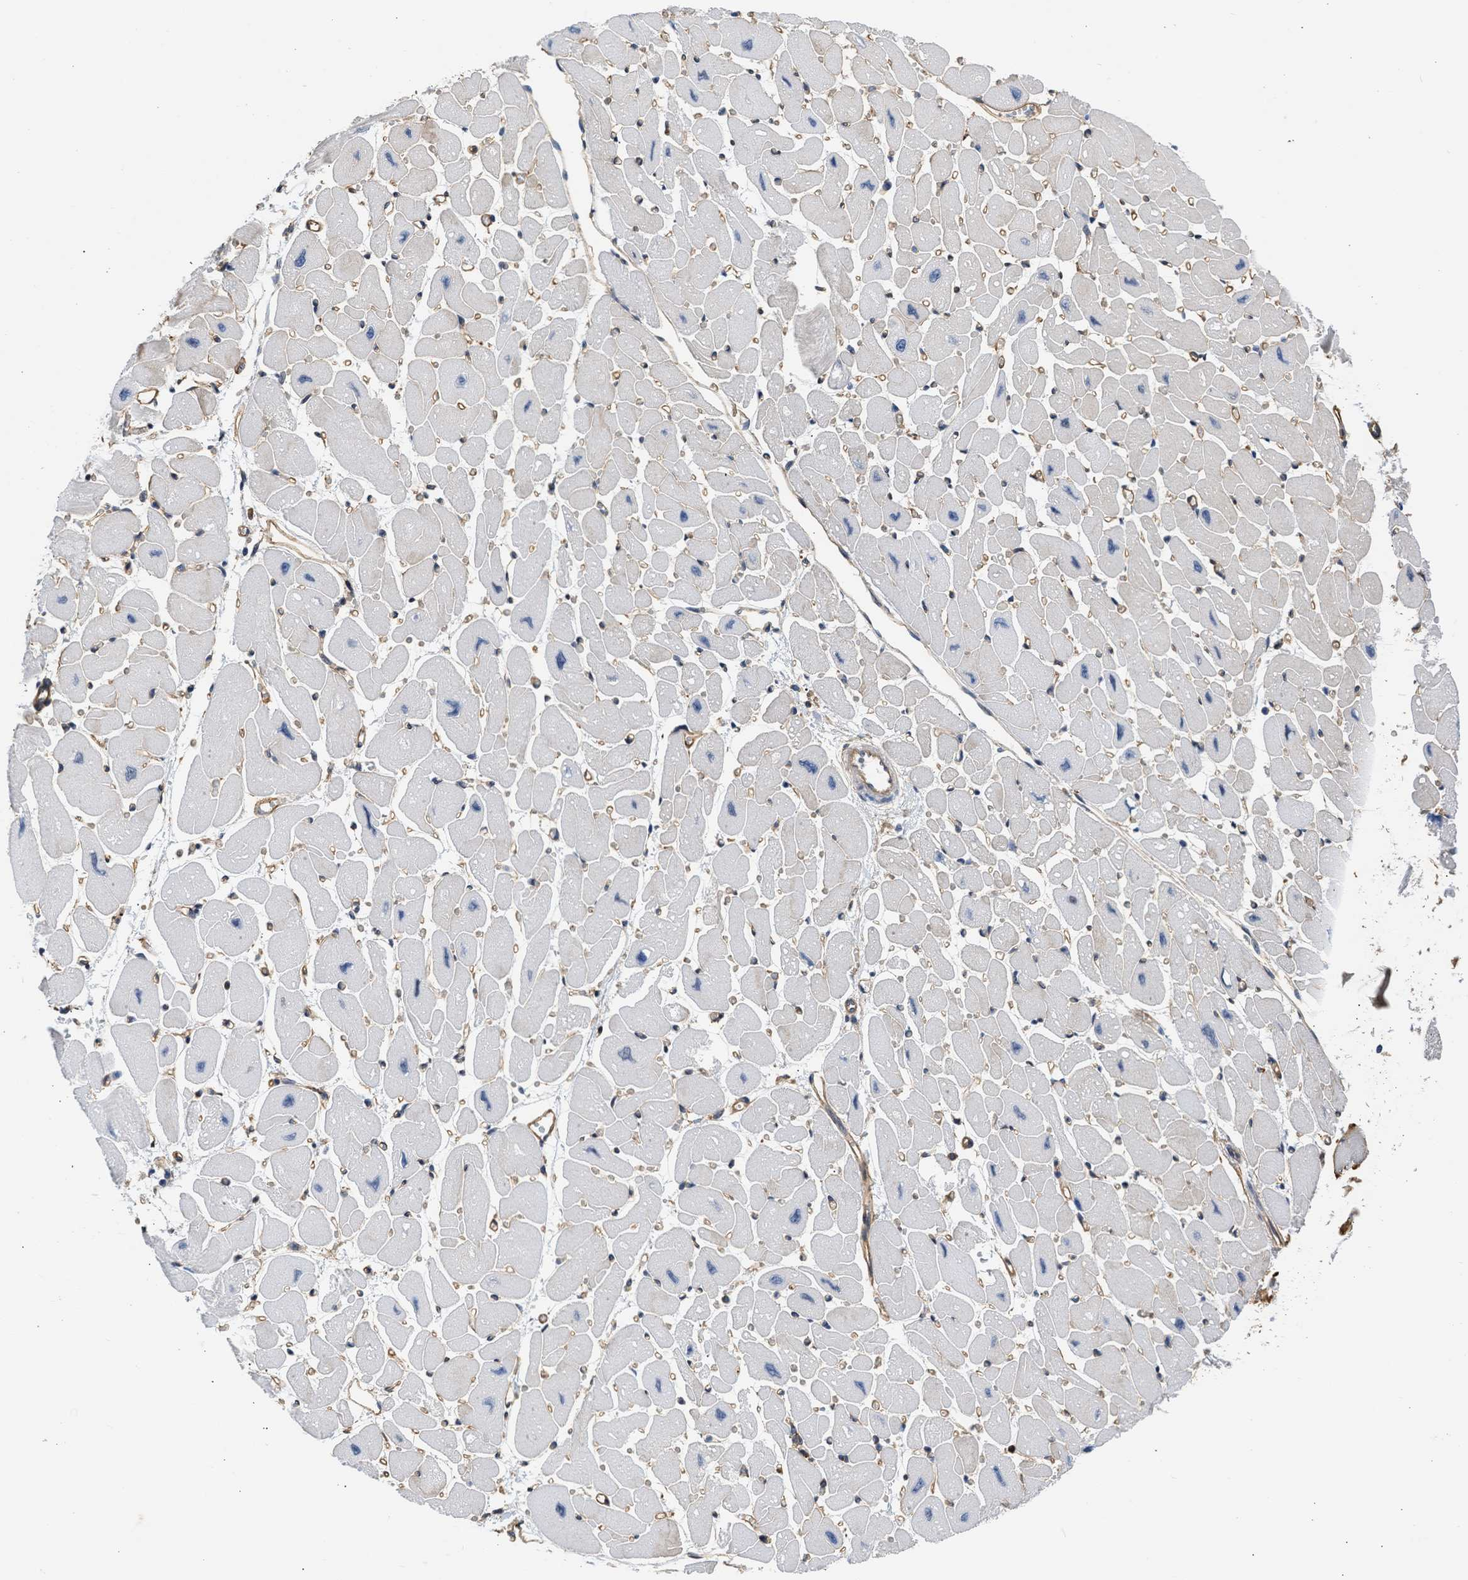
{"staining": {"intensity": "weak", "quantity": ">75%", "location": "cytoplasmic/membranous"}, "tissue": "heart muscle", "cell_type": "Cardiomyocytes", "image_type": "normal", "snomed": [{"axis": "morphology", "description": "Normal tissue, NOS"}, {"axis": "topography", "description": "Heart"}], "caption": "A low amount of weak cytoplasmic/membranous positivity is appreciated in approximately >75% of cardiomyocytes in unremarkable heart muscle.", "gene": "MAS1L", "patient": {"sex": "female", "age": 54}}